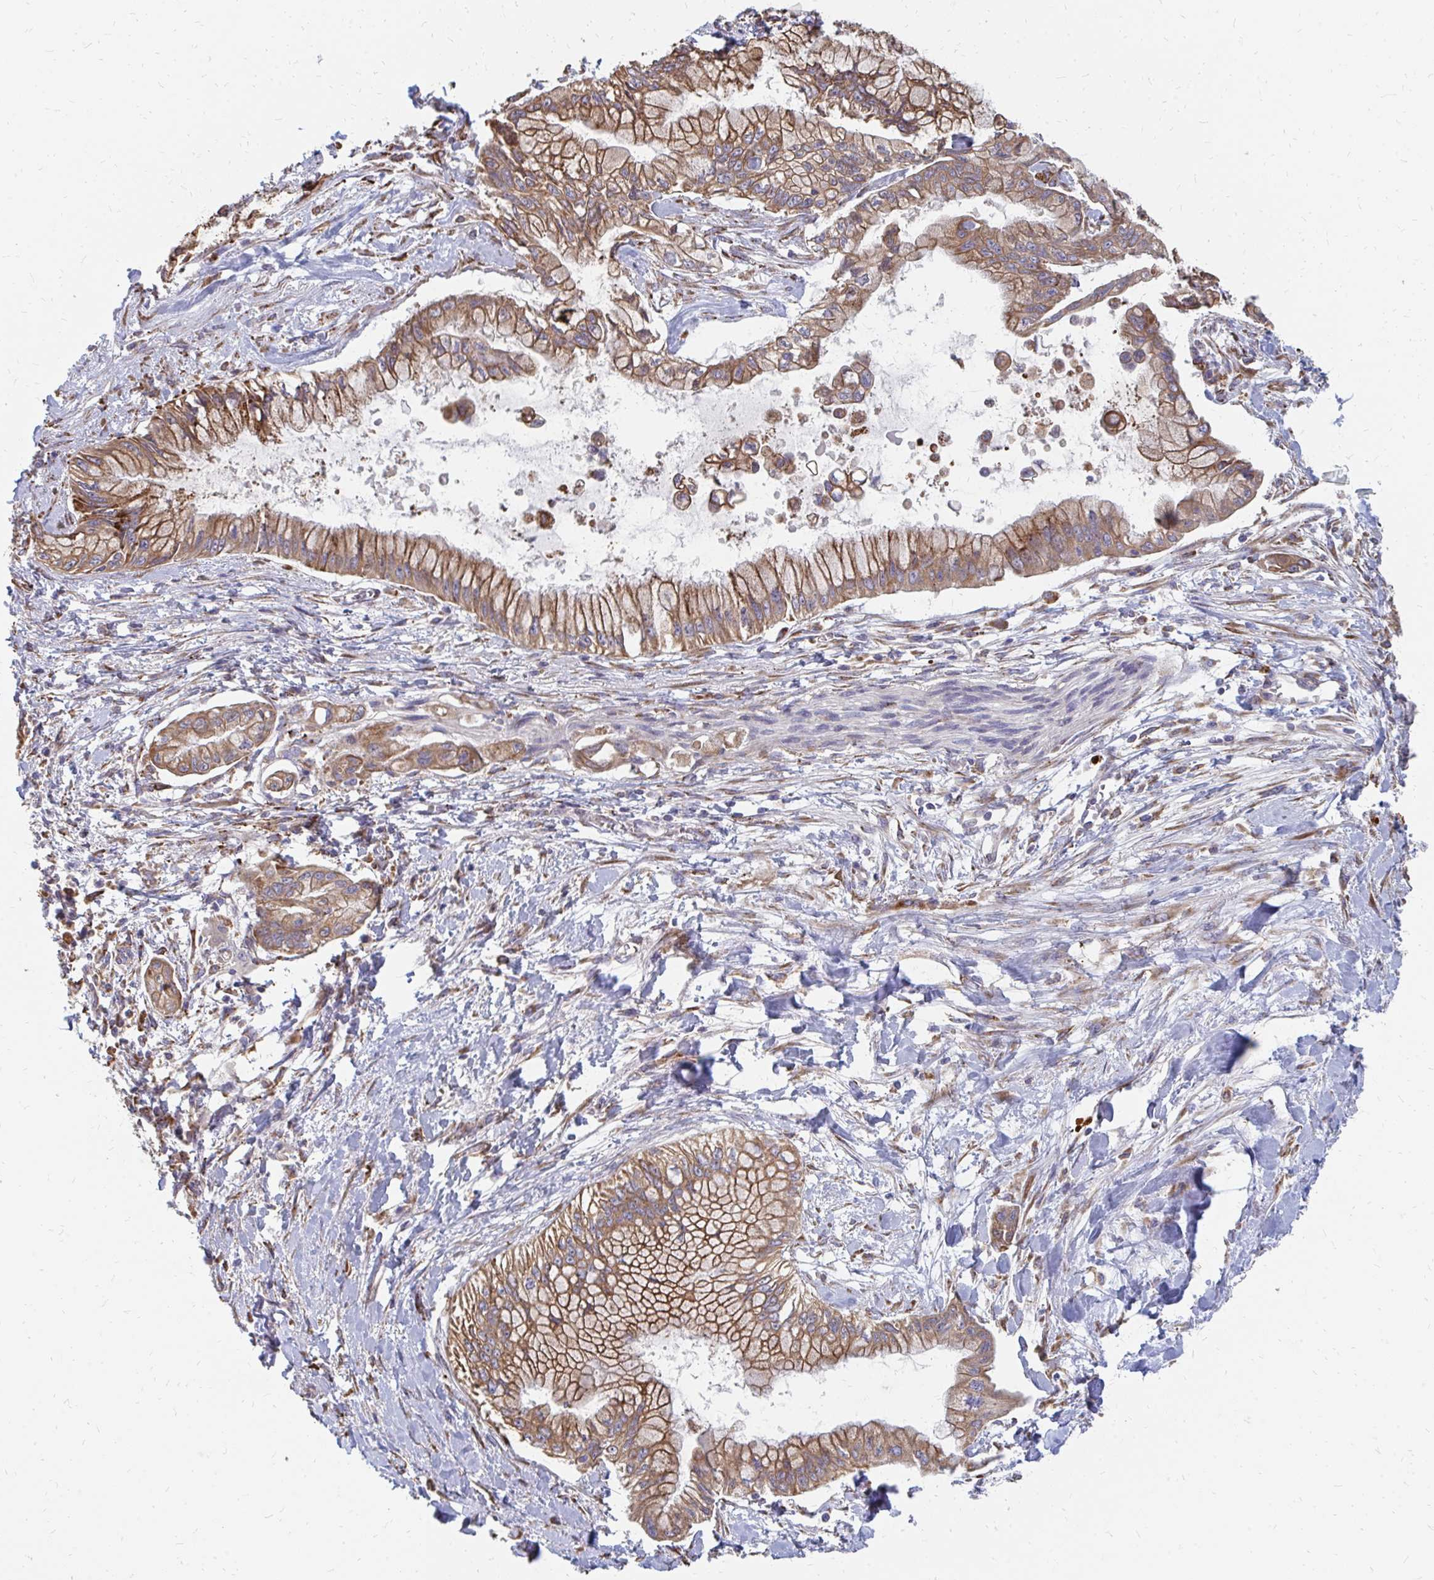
{"staining": {"intensity": "moderate", "quantity": ">75%", "location": "cytoplasmic/membranous"}, "tissue": "pancreatic cancer", "cell_type": "Tumor cells", "image_type": "cancer", "snomed": [{"axis": "morphology", "description": "Adenocarcinoma, NOS"}, {"axis": "topography", "description": "Pancreas"}], "caption": "Immunohistochemistry image of neoplastic tissue: human pancreatic cancer stained using IHC reveals medium levels of moderate protein expression localized specifically in the cytoplasmic/membranous of tumor cells, appearing as a cytoplasmic/membranous brown color.", "gene": "PPP1R13L", "patient": {"sex": "male", "age": 48}}